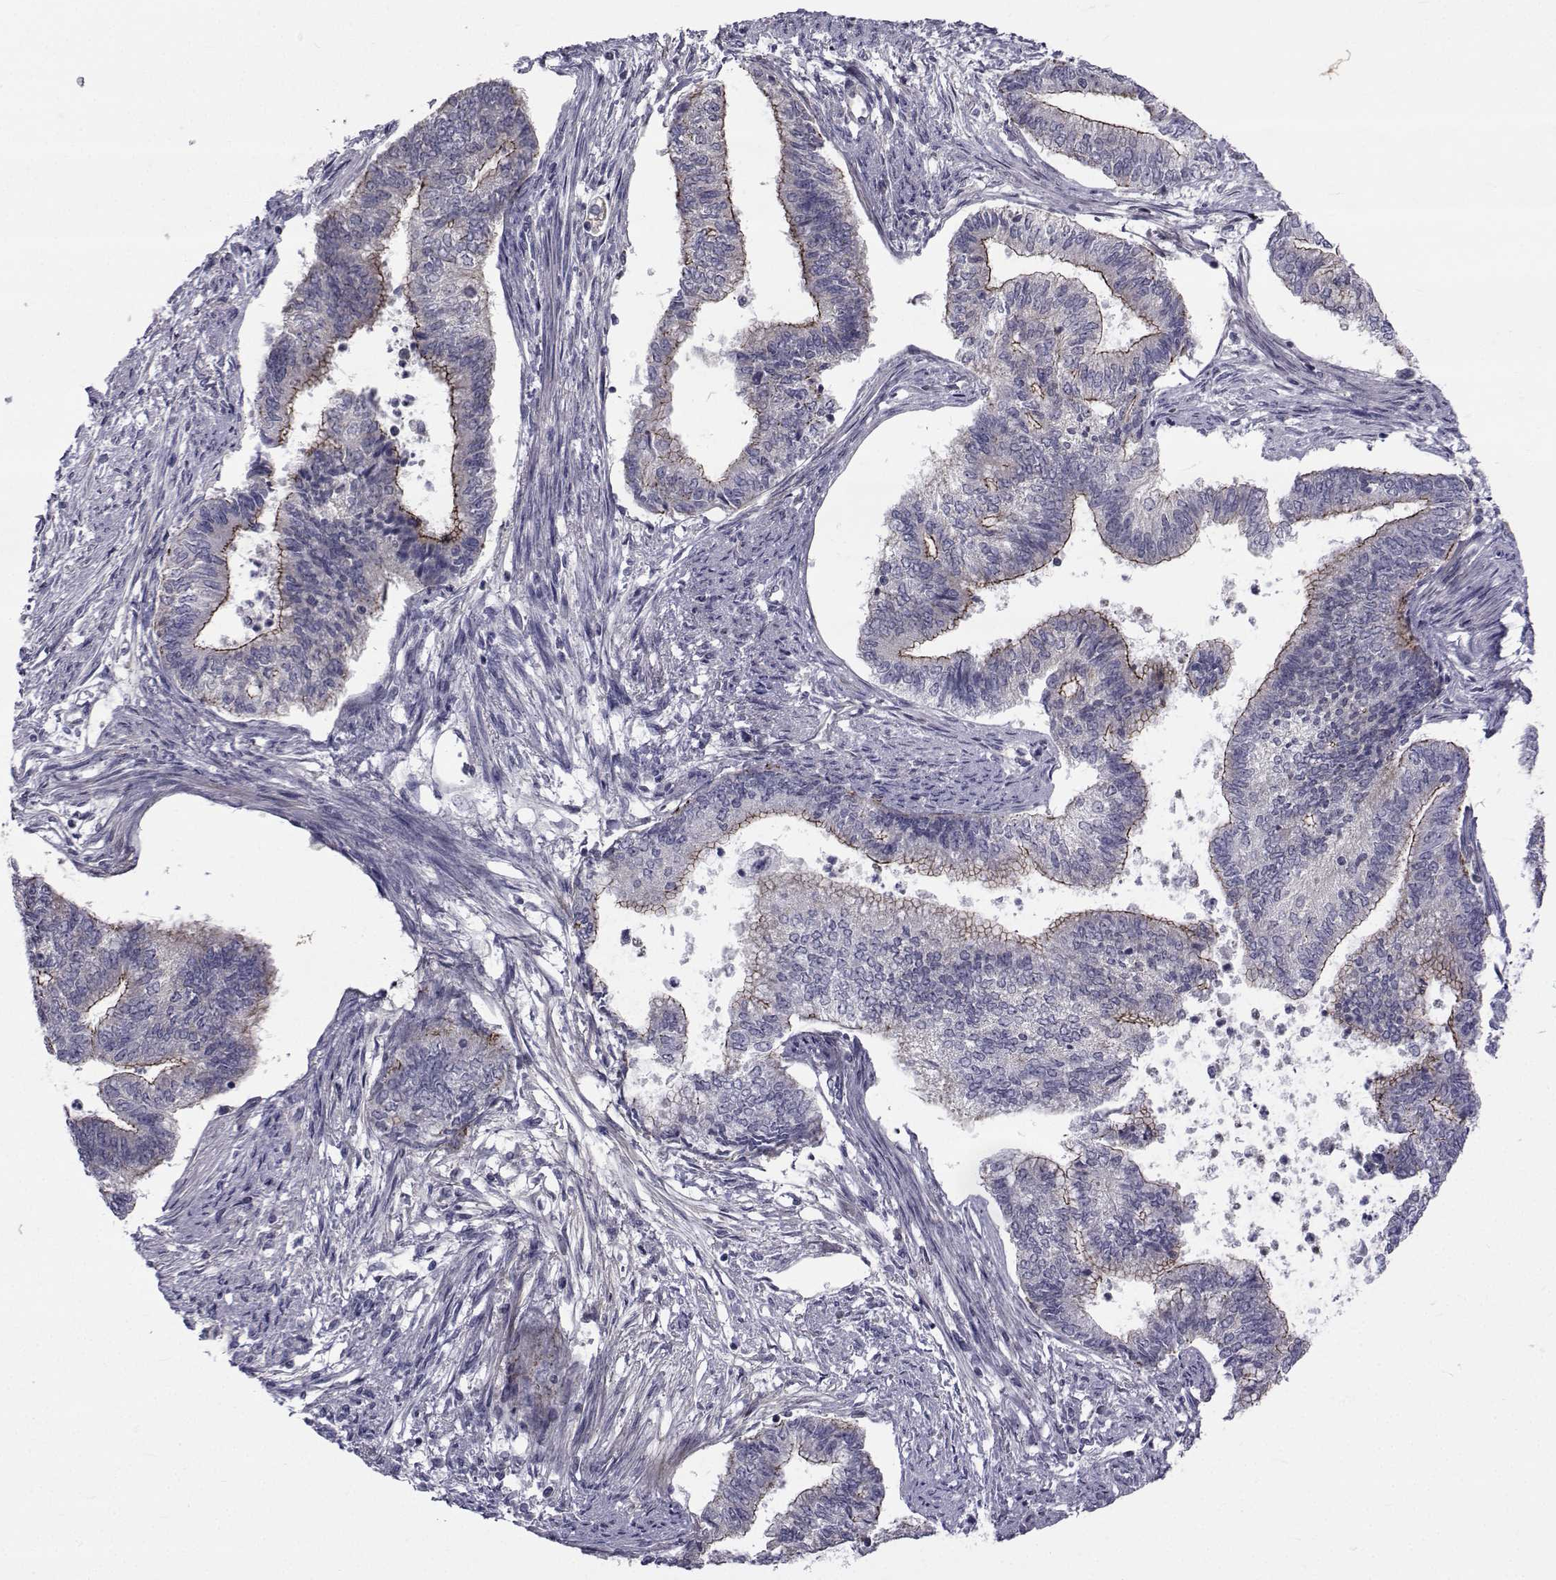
{"staining": {"intensity": "strong", "quantity": "<25%", "location": "cytoplasmic/membranous"}, "tissue": "endometrial cancer", "cell_type": "Tumor cells", "image_type": "cancer", "snomed": [{"axis": "morphology", "description": "Adenocarcinoma, NOS"}, {"axis": "topography", "description": "Endometrium"}], "caption": "Immunohistochemical staining of endometrial adenocarcinoma displays medium levels of strong cytoplasmic/membranous positivity in approximately <25% of tumor cells.", "gene": "SLC30A10", "patient": {"sex": "female", "age": 65}}